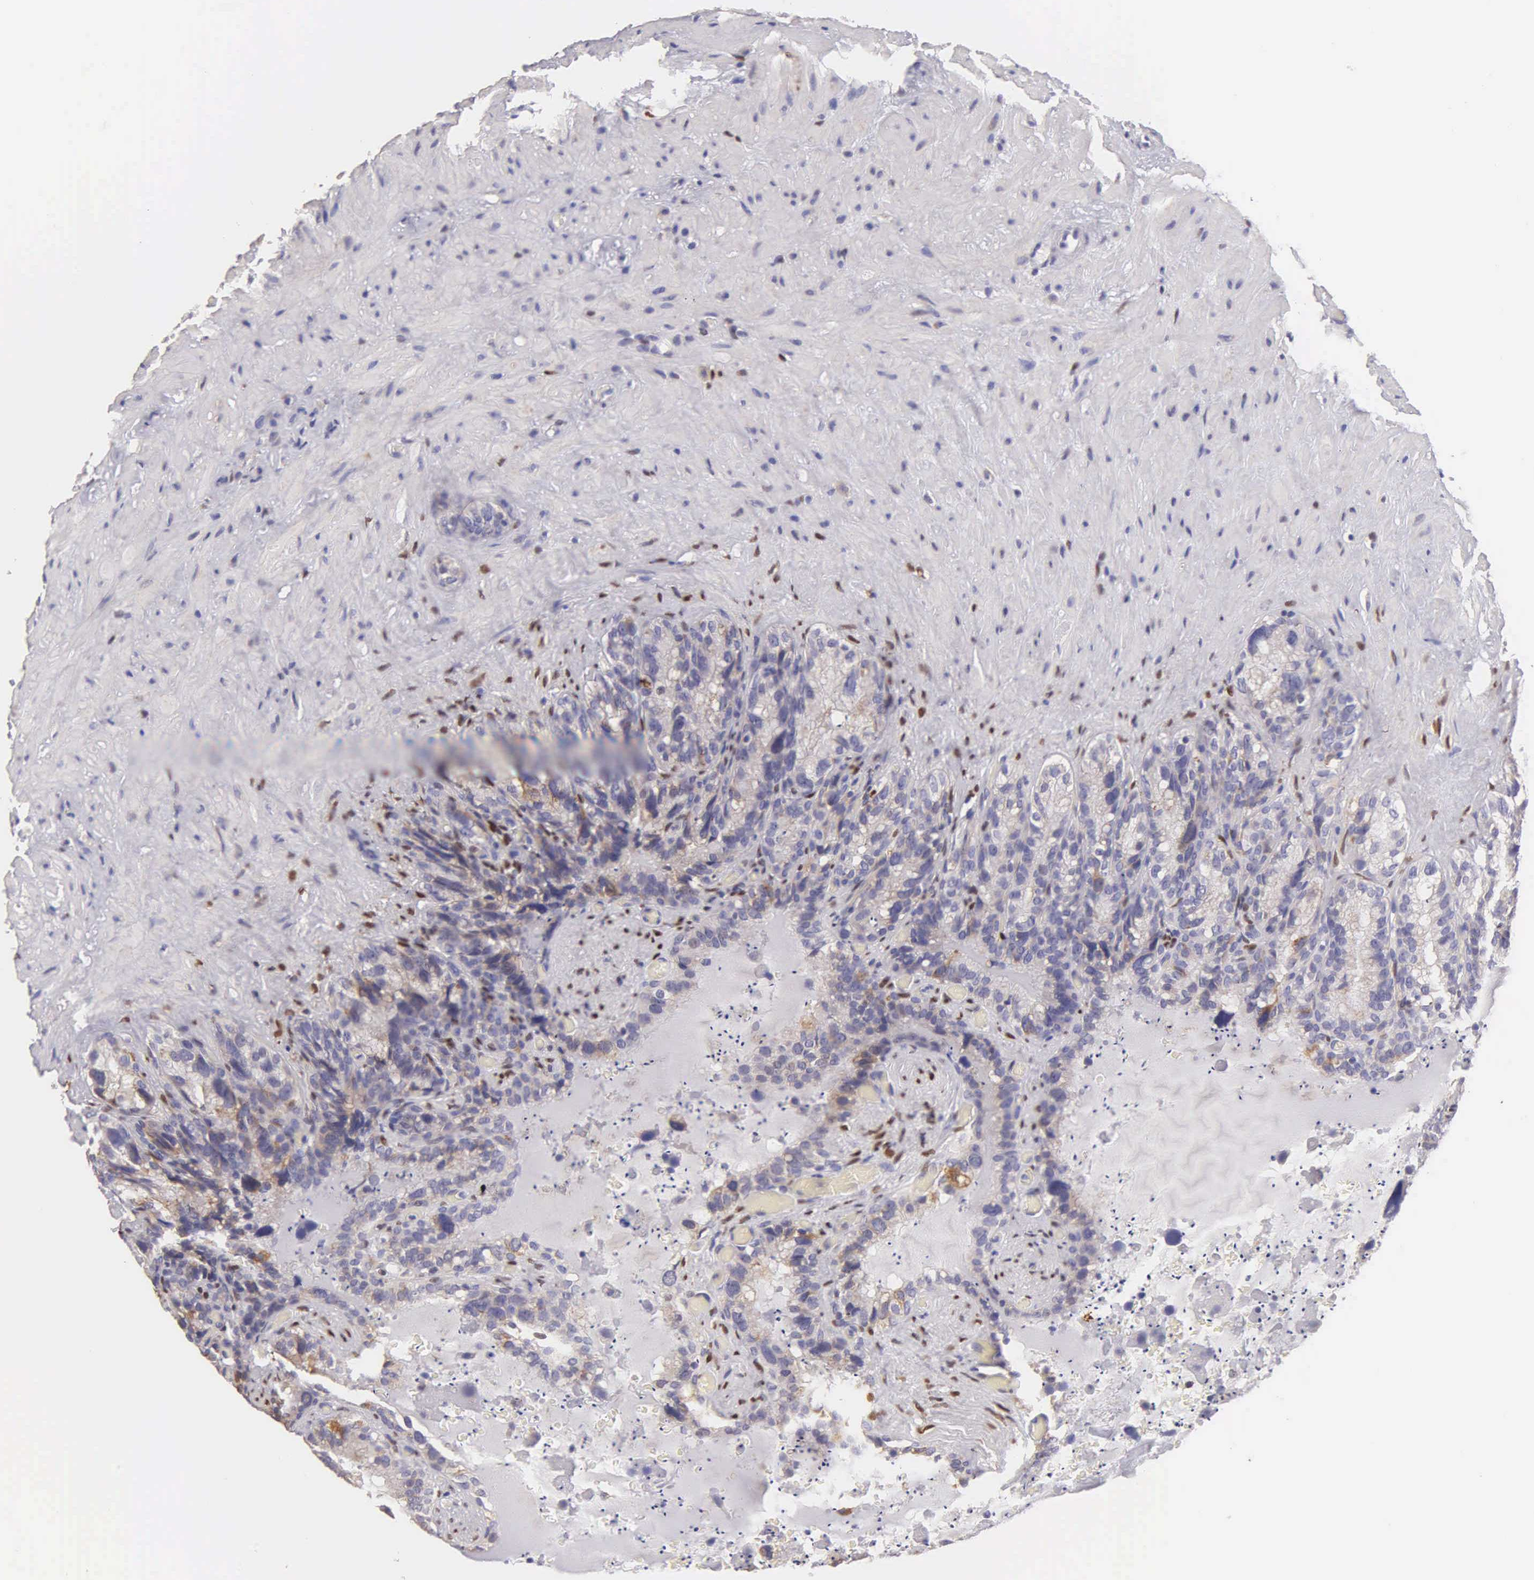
{"staining": {"intensity": "weak", "quantity": "<25%", "location": "cytoplasmic/membranous"}, "tissue": "seminal vesicle", "cell_type": "Glandular cells", "image_type": "normal", "snomed": [{"axis": "morphology", "description": "Normal tissue, NOS"}, {"axis": "topography", "description": "Seminal veicle"}], "caption": "A micrograph of human seminal vesicle is negative for staining in glandular cells.", "gene": "ESR1", "patient": {"sex": "male", "age": 63}}